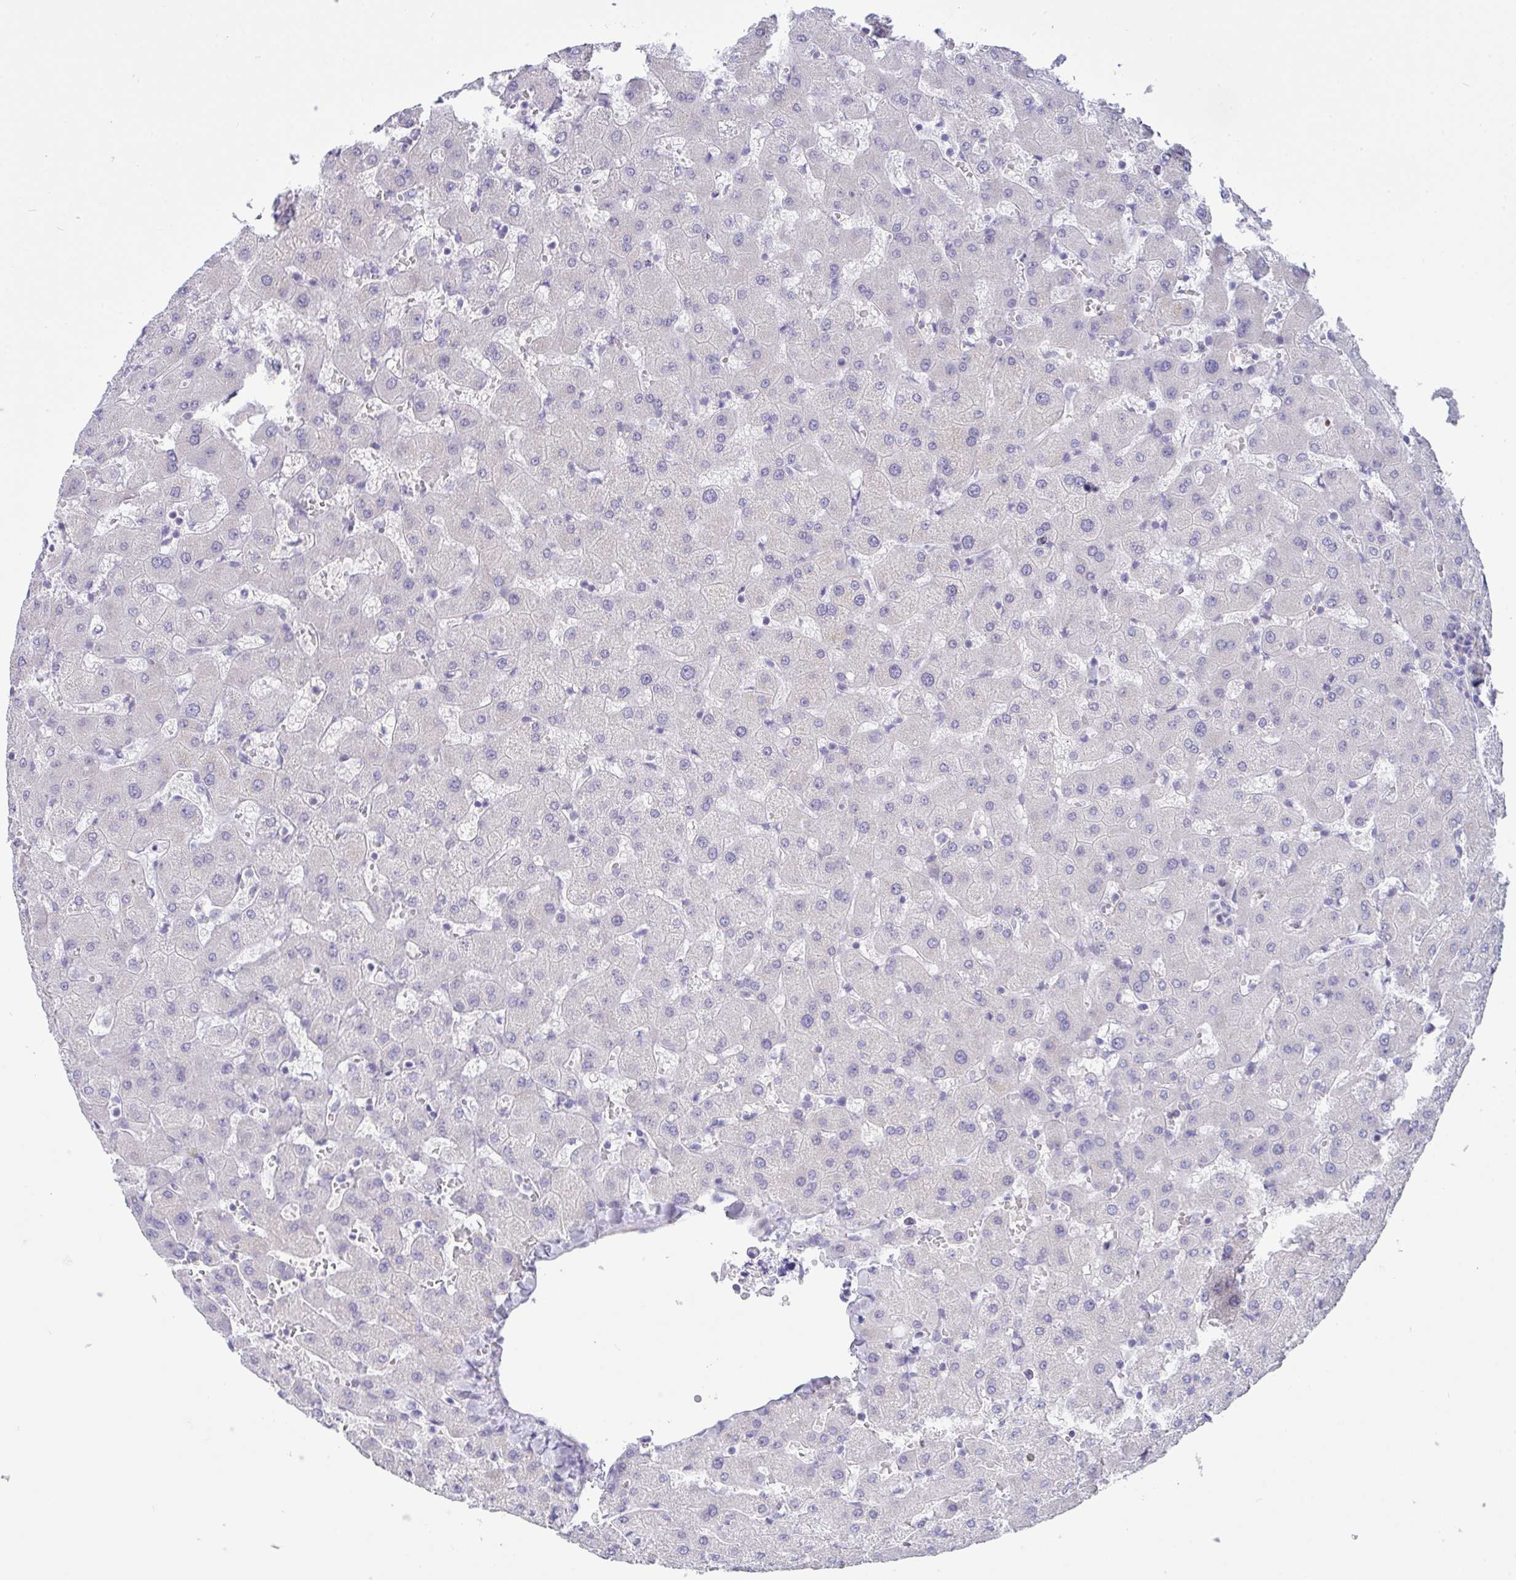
{"staining": {"intensity": "negative", "quantity": "none", "location": "none"}, "tissue": "liver", "cell_type": "Cholangiocytes", "image_type": "normal", "snomed": [{"axis": "morphology", "description": "Normal tissue, NOS"}, {"axis": "topography", "description": "Liver"}], "caption": "A micrograph of human liver is negative for staining in cholangiocytes. (DAB IHC, high magnification).", "gene": "FBXL22", "patient": {"sex": "female", "age": 63}}